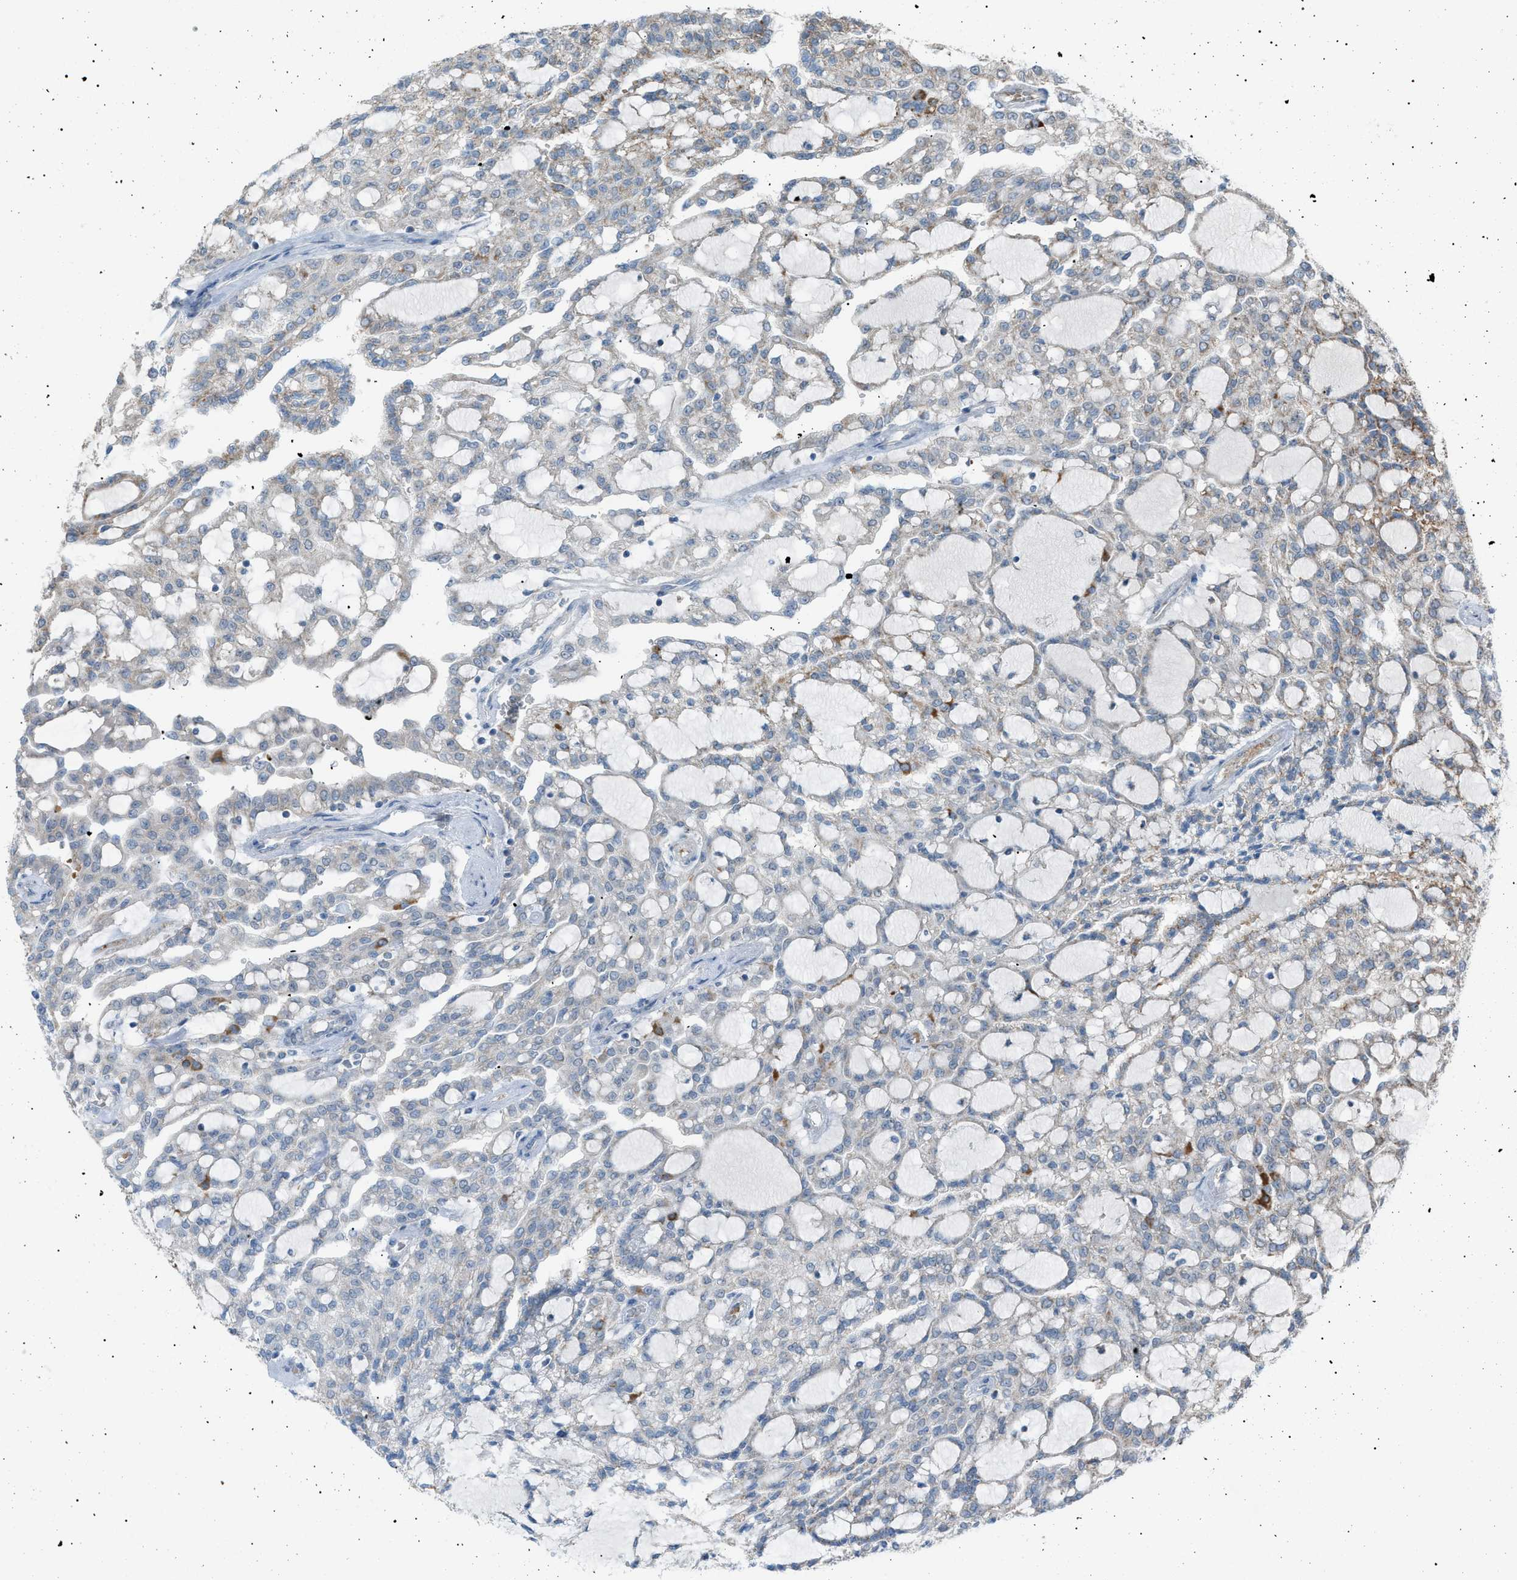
{"staining": {"intensity": "moderate", "quantity": "<25%", "location": "cytoplasmic/membranous"}, "tissue": "renal cancer", "cell_type": "Tumor cells", "image_type": "cancer", "snomed": [{"axis": "morphology", "description": "Adenocarcinoma, NOS"}, {"axis": "topography", "description": "Kidney"}], "caption": "Immunohistochemistry (IHC) staining of renal cancer, which shows low levels of moderate cytoplasmic/membranous positivity in approximately <25% of tumor cells indicating moderate cytoplasmic/membranous protein positivity. The staining was performed using DAB (brown) for protein detection and nuclei were counterstained in hematoxylin (blue).", "gene": "ZNF516", "patient": {"sex": "male", "age": 63}}